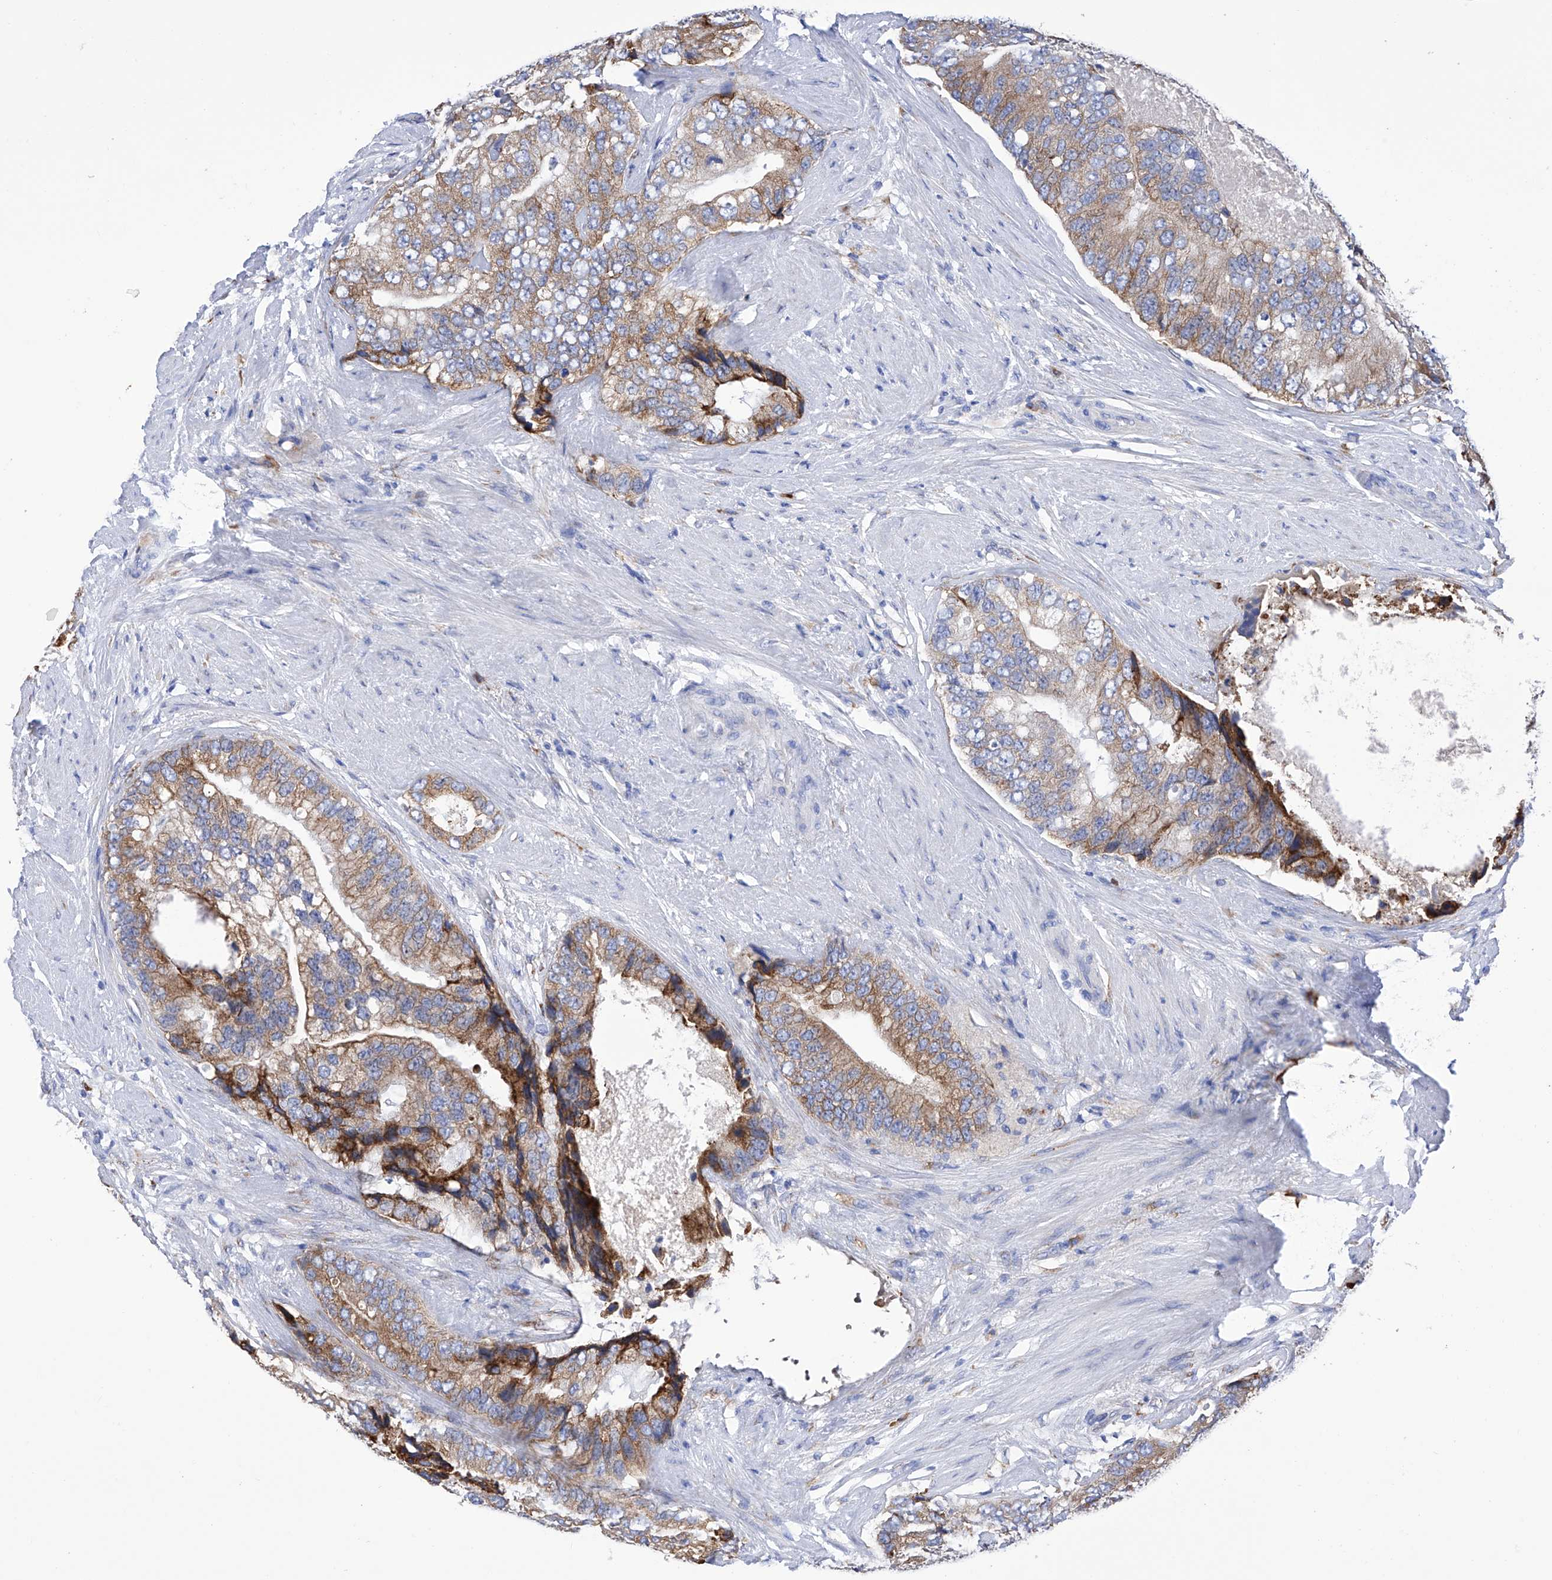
{"staining": {"intensity": "moderate", "quantity": ">75%", "location": "cytoplasmic/membranous"}, "tissue": "prostate cancer", "cell_type": "Tumor cells", "image_type": "cancer", "snomed": [{"axis": "morphology", "description": "Adenocarcinoma, High grade"}, {"axis": "topography", "description": "Prostate"}], "caption": "Tumor cells show medium levels of moderate cytoplasmic/membranous staining in about >75% of cells in prostate cancer (high-grade adenocarcinoma). (Brightfield microscopy of DAB IHC at high magnification).", "gene": "PDIA5", "patient": {"sex": "male", "age": 70}}